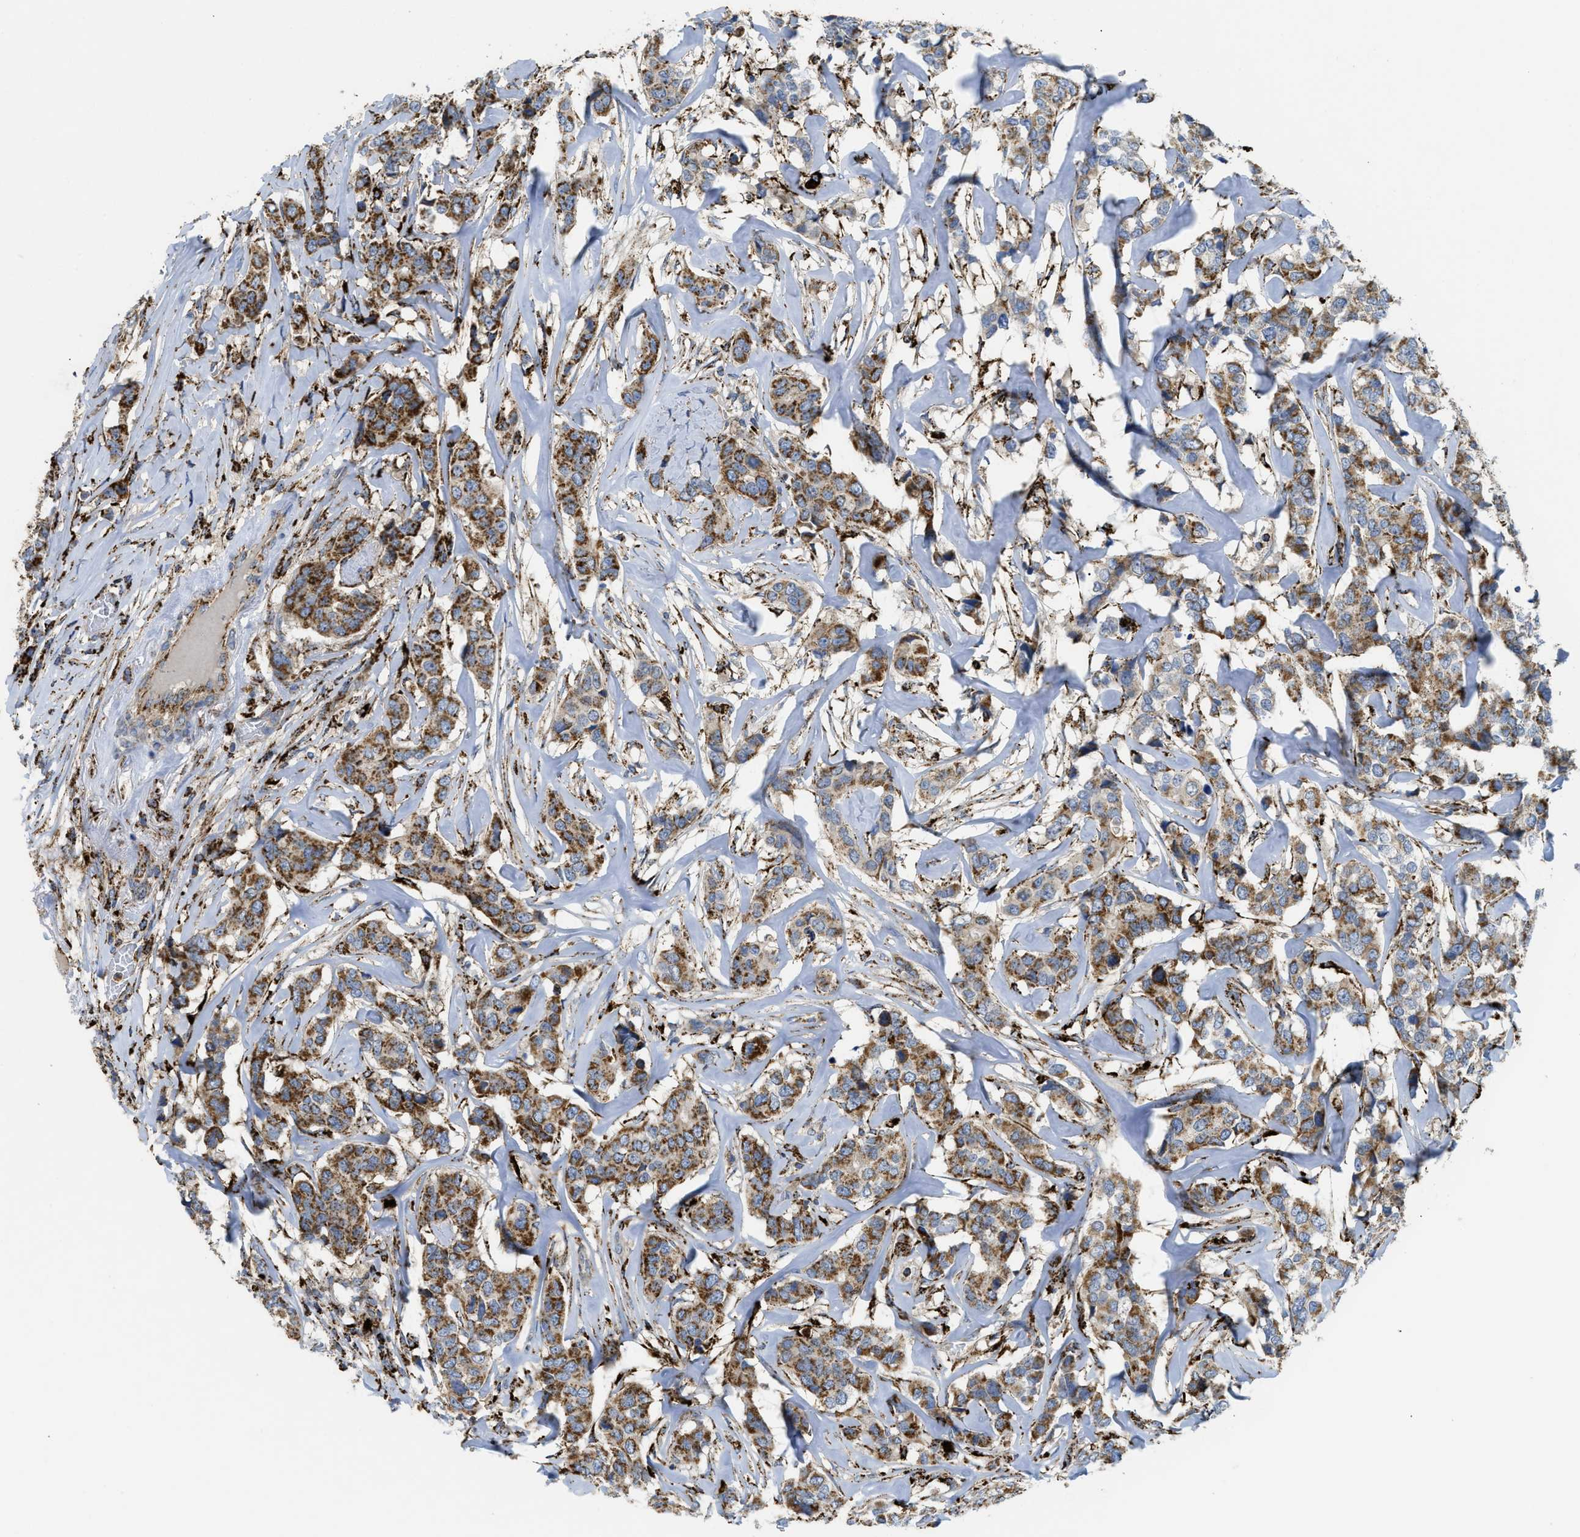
{"staining": {"intensity": "strong", "quantity": ">75%", "location": "cytoplasmic/membranous"}, "tissue": "breast cancer", "cell_type": "Tumor cells", "image_type": "cancer", "snomed": [{"axis": "morphology", "description": "Lobular carcinoma"}, {"axis": "topography", "description": "Breast"}], "caption": "Immunohistochemical staining of breast lobular carcinoma exhibits strong cytoplasmic/membranous protein staining in about >75% of tumor cells.", "gene": "SQOR", "patient": {"sex": "female", "age": 59}}